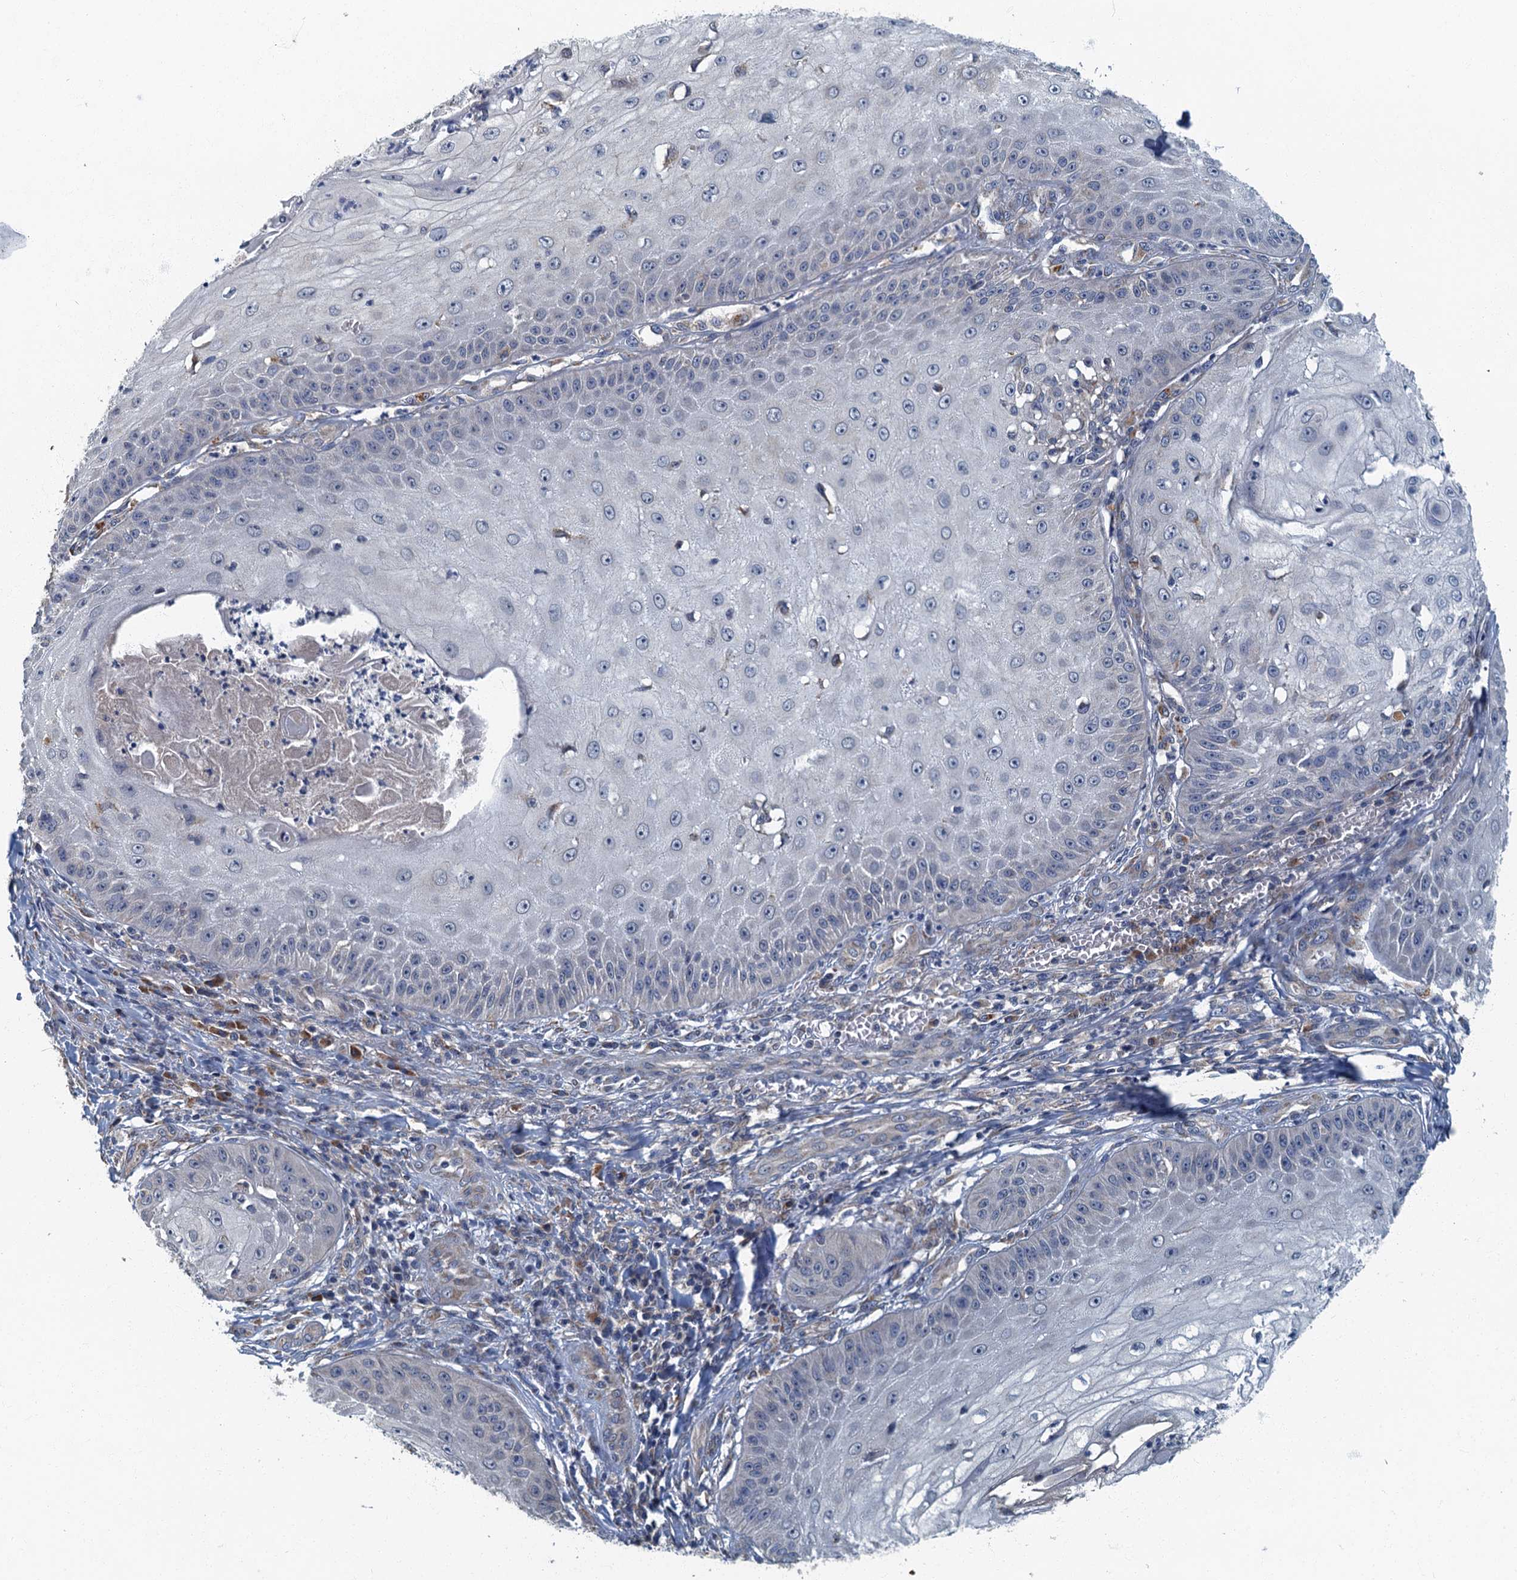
{"staining": {"intensity": "negative", "quantity": "none", "location": "none"}, "tissue": "skin cancer", "cell_type": "Tumor cells", "image_type": "cancer", "snomed": [{"axis": "morphology", "description": "Squamous cell carcinoma, NOS"}, {"axis": "topography", "description": "Skin"}], "caption": "DAB immunohistochemical staining of squamous cell carcinoma (skin) exhibits no significant expression in tumor cells.", "gene": "DDX49", "patient": {"sex": "male", "age": 70}}